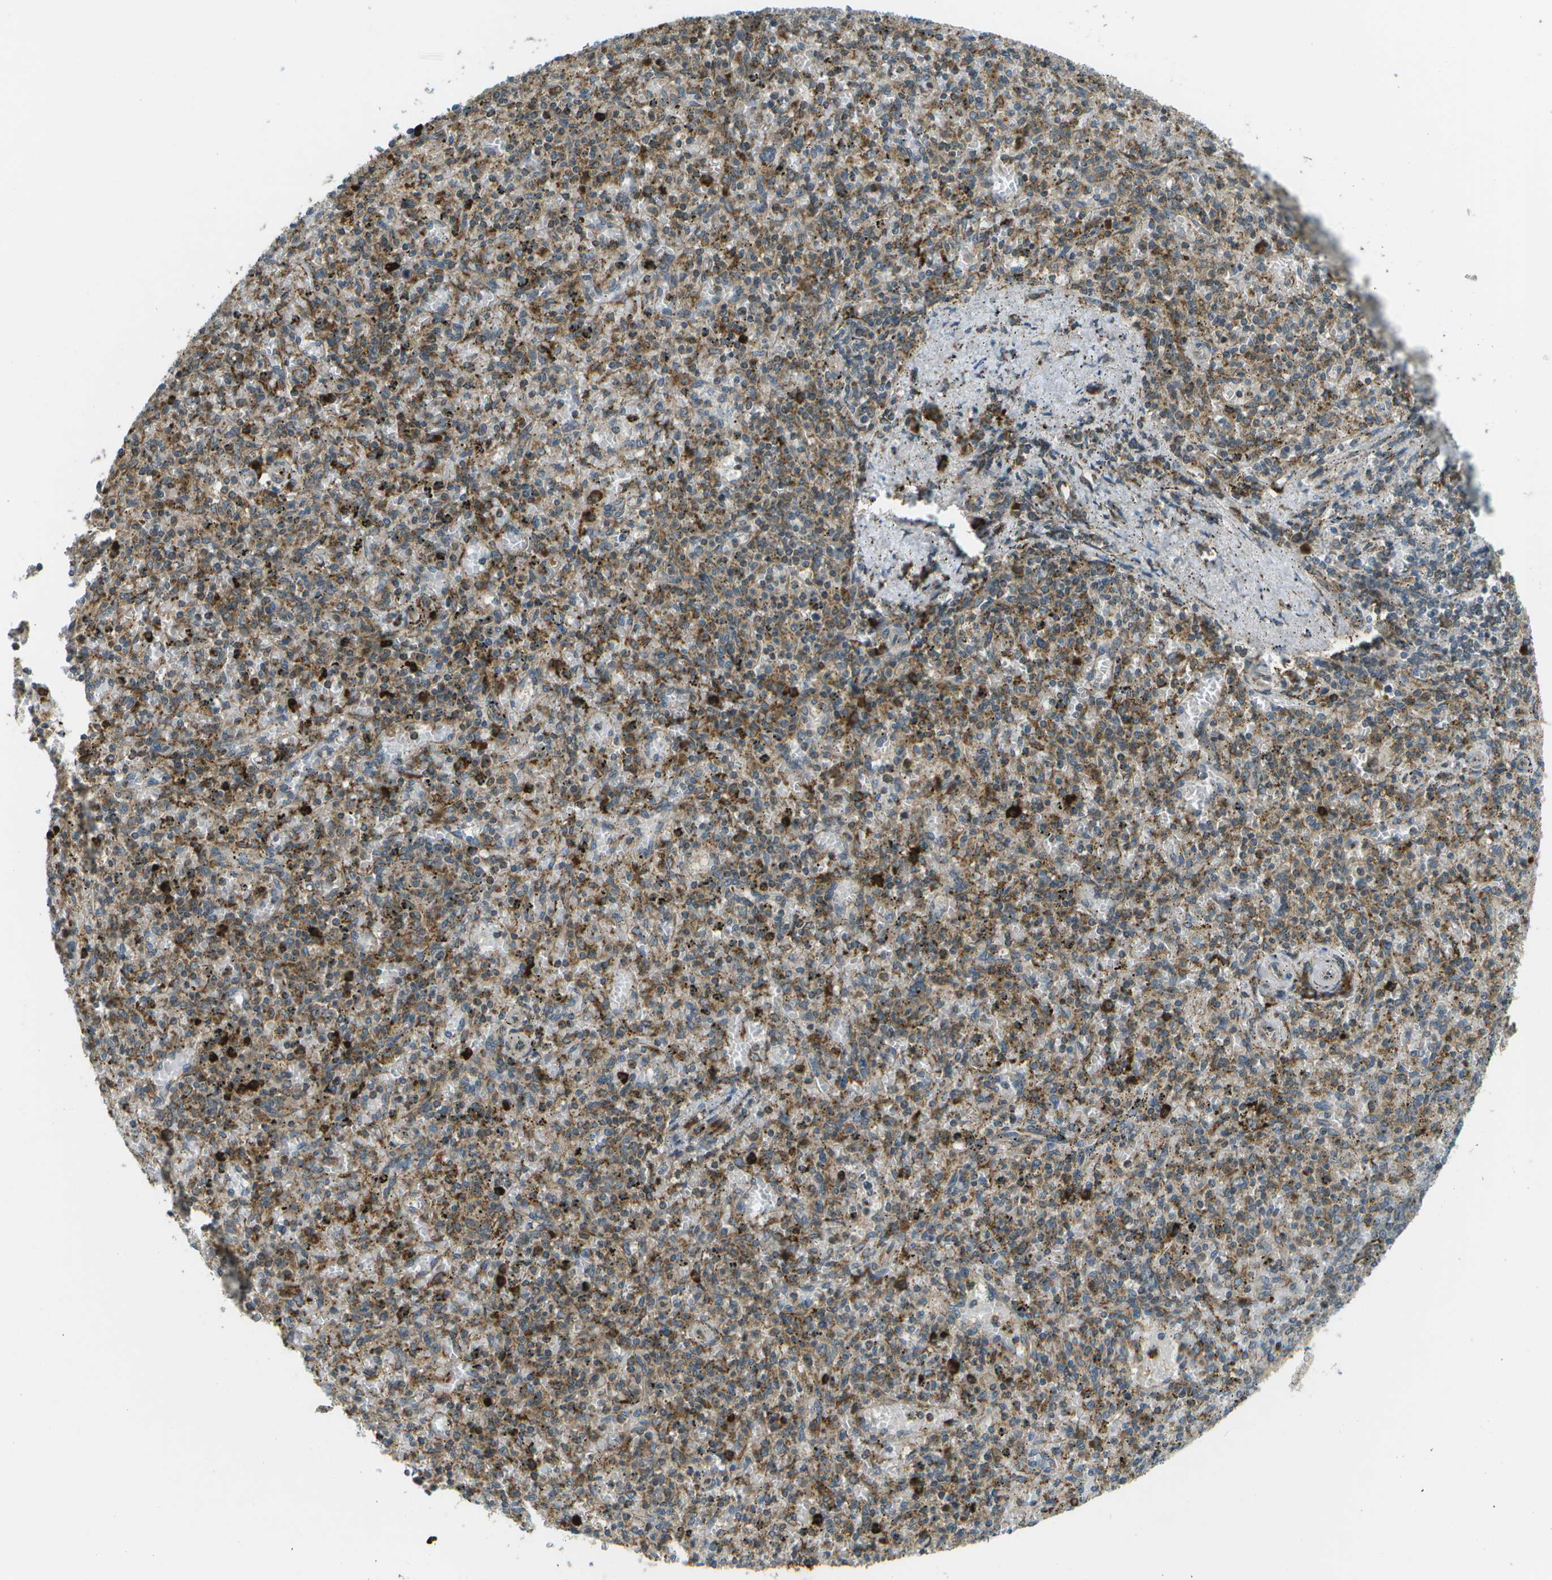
{"staining": {"intensity": "strong", "quantity": "25%-75%", "location": "cytoplasmic/membranous"}, "tissue": "spleen", "cell_type": "Cells in red pulp", "image_type": "normal", "snomed": [{"axis": "morphology", "description": "Normal tissue, NOS"}, {"axis": "topography", "description": "Spleen"}], "caption": "Protein analysis of benign spleen shows strong cytoplasmic/membranous staining in approximately 25%-75% of cells in red pulp.", "gene": "USP30", "patient": {"sex": "male", "age": 72}}